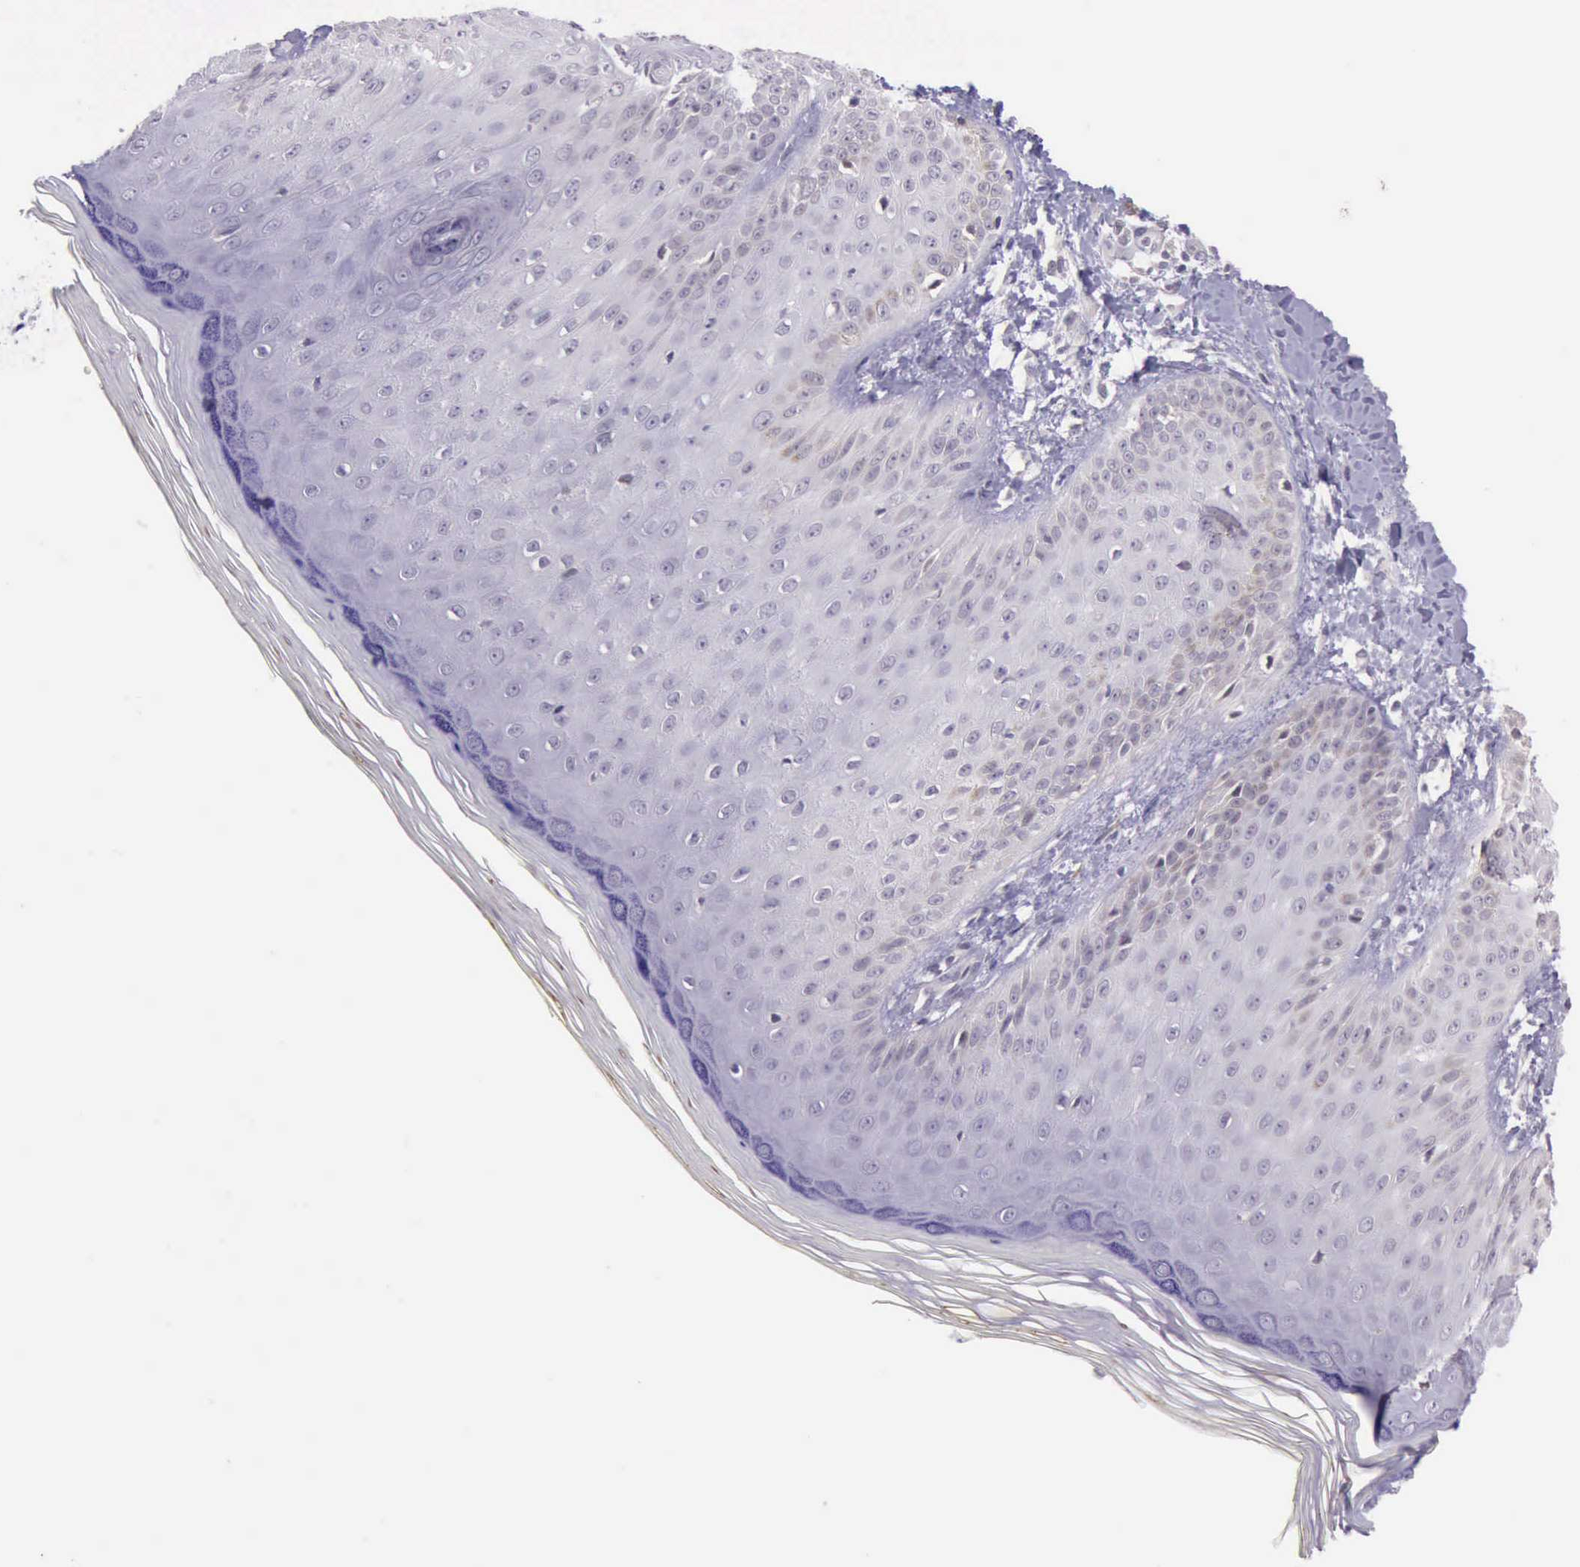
{"staining": {"intensity": "negative", "quantity": "none", "location": "none"}, "tissue": "skin", "cell_type": "Epidermal cells", "image_type": "normal", "snomed": [{"axis": "morphology", "description": "Normal tissue, NOS"}, {"axis": "morphology", "description": "Inflammation, NOS"}, {"axis": "topography", "description": "Soft tissue"}, {"axis": "topography", "description": "Anal"}], "caption": "DAB (3,3'-diaminobenzidine) immunohistochemical staining of unremarkable human skin exhibits no significant positivity in epidermal cells.", "gene": "PARP1", "patient": {"sex": "female", "age": 15}}